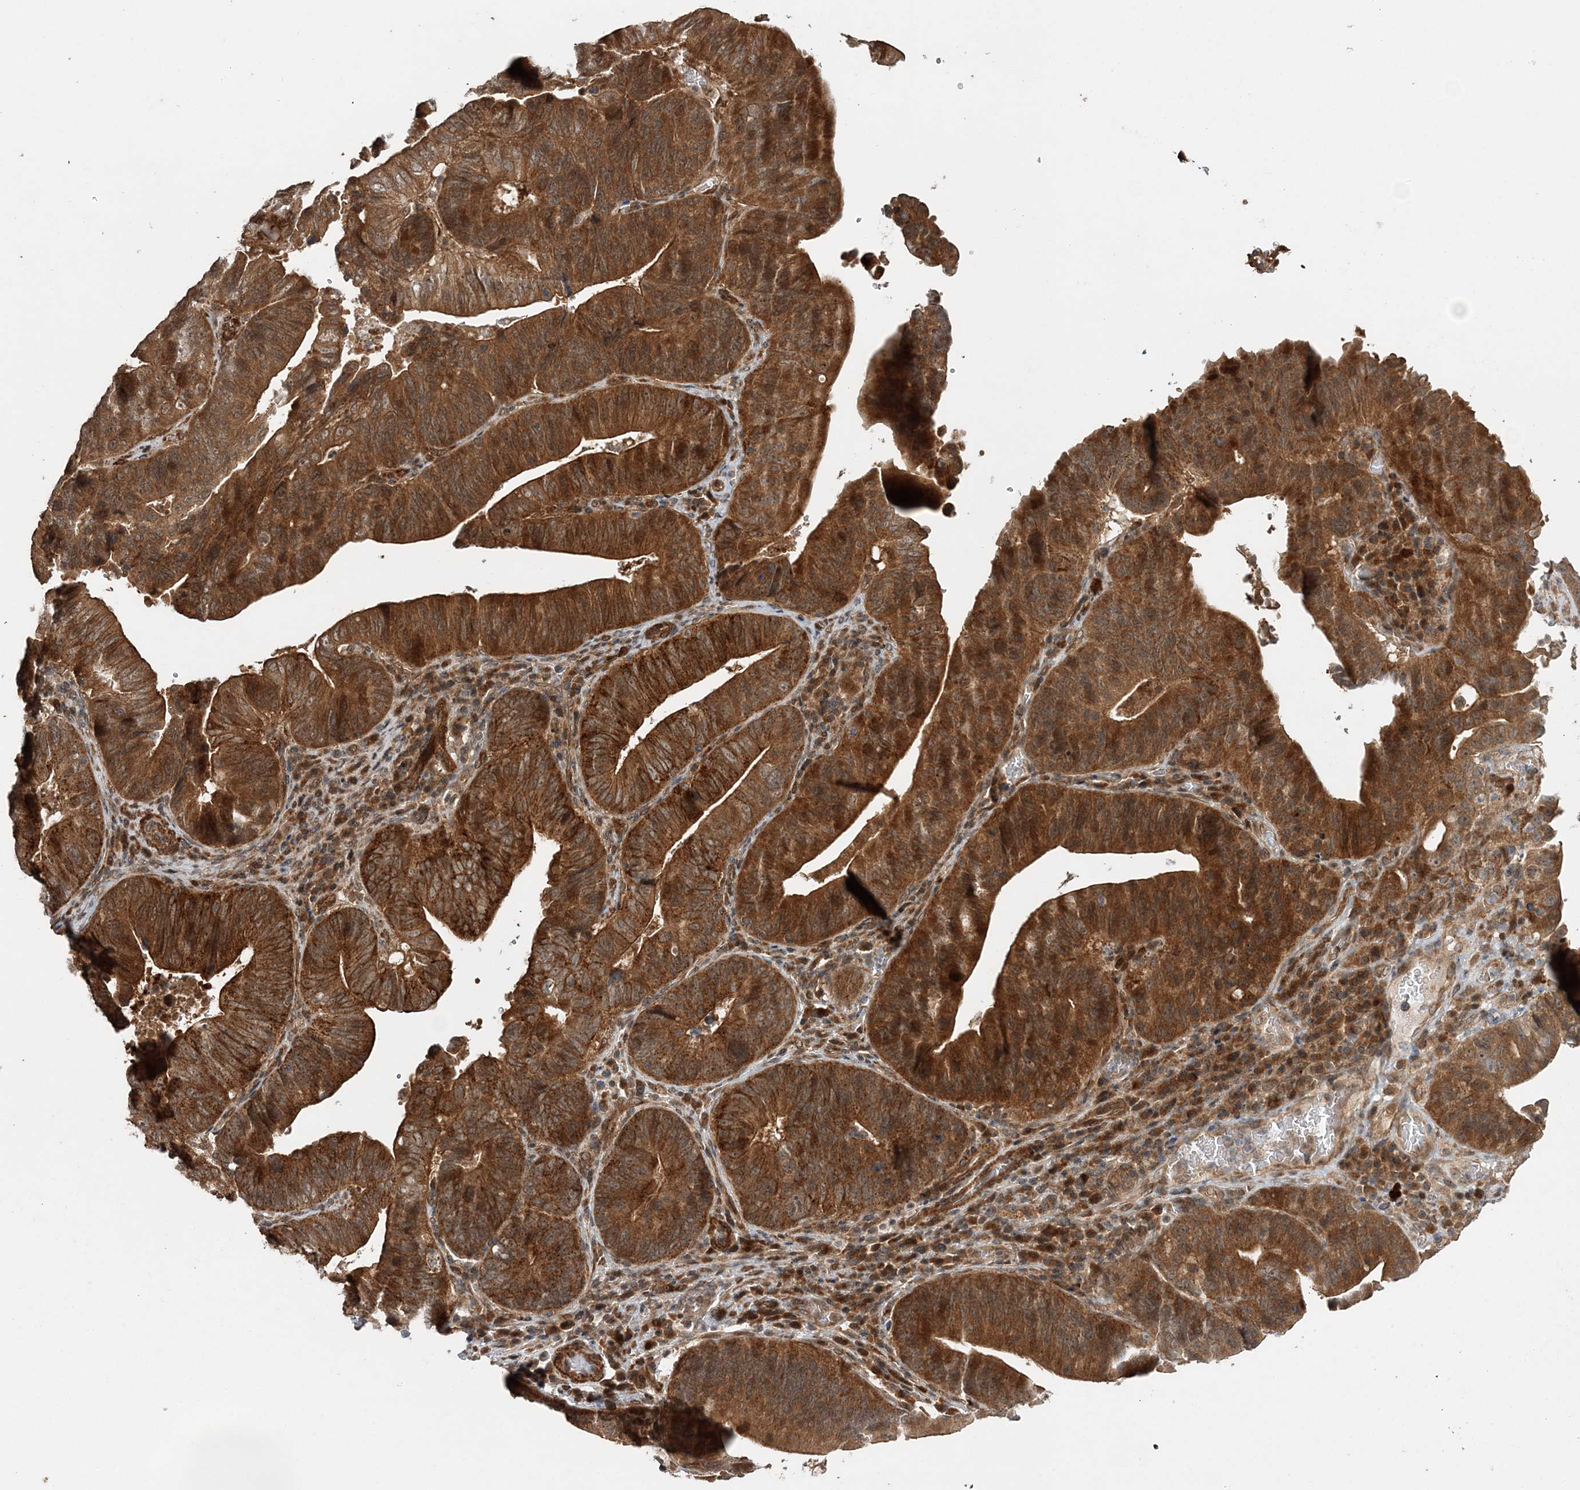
{"staining": {"intensity": "strong", "quantity": ">75%", "location": "cytoplasmic/membranous"}, "tissue": "pancreatic cancer", "cell_type": "Tumor cells", "image_type": "cancer", "snomed": [{"axis": "morphology", "description": "Adenocarcinoma, NOS"}, {"axis": "topography", "description": "Pancreas"}], "caption": "This photomicrograph demonstrates immunohistochemistry staining of human adenocarcinoma (pancreatic), with high strong cytoplasmic/membranous staining in about >75% of tumor cells.", "gene": "UBTD2", "patient": {"sex": "male", "age": 63}}